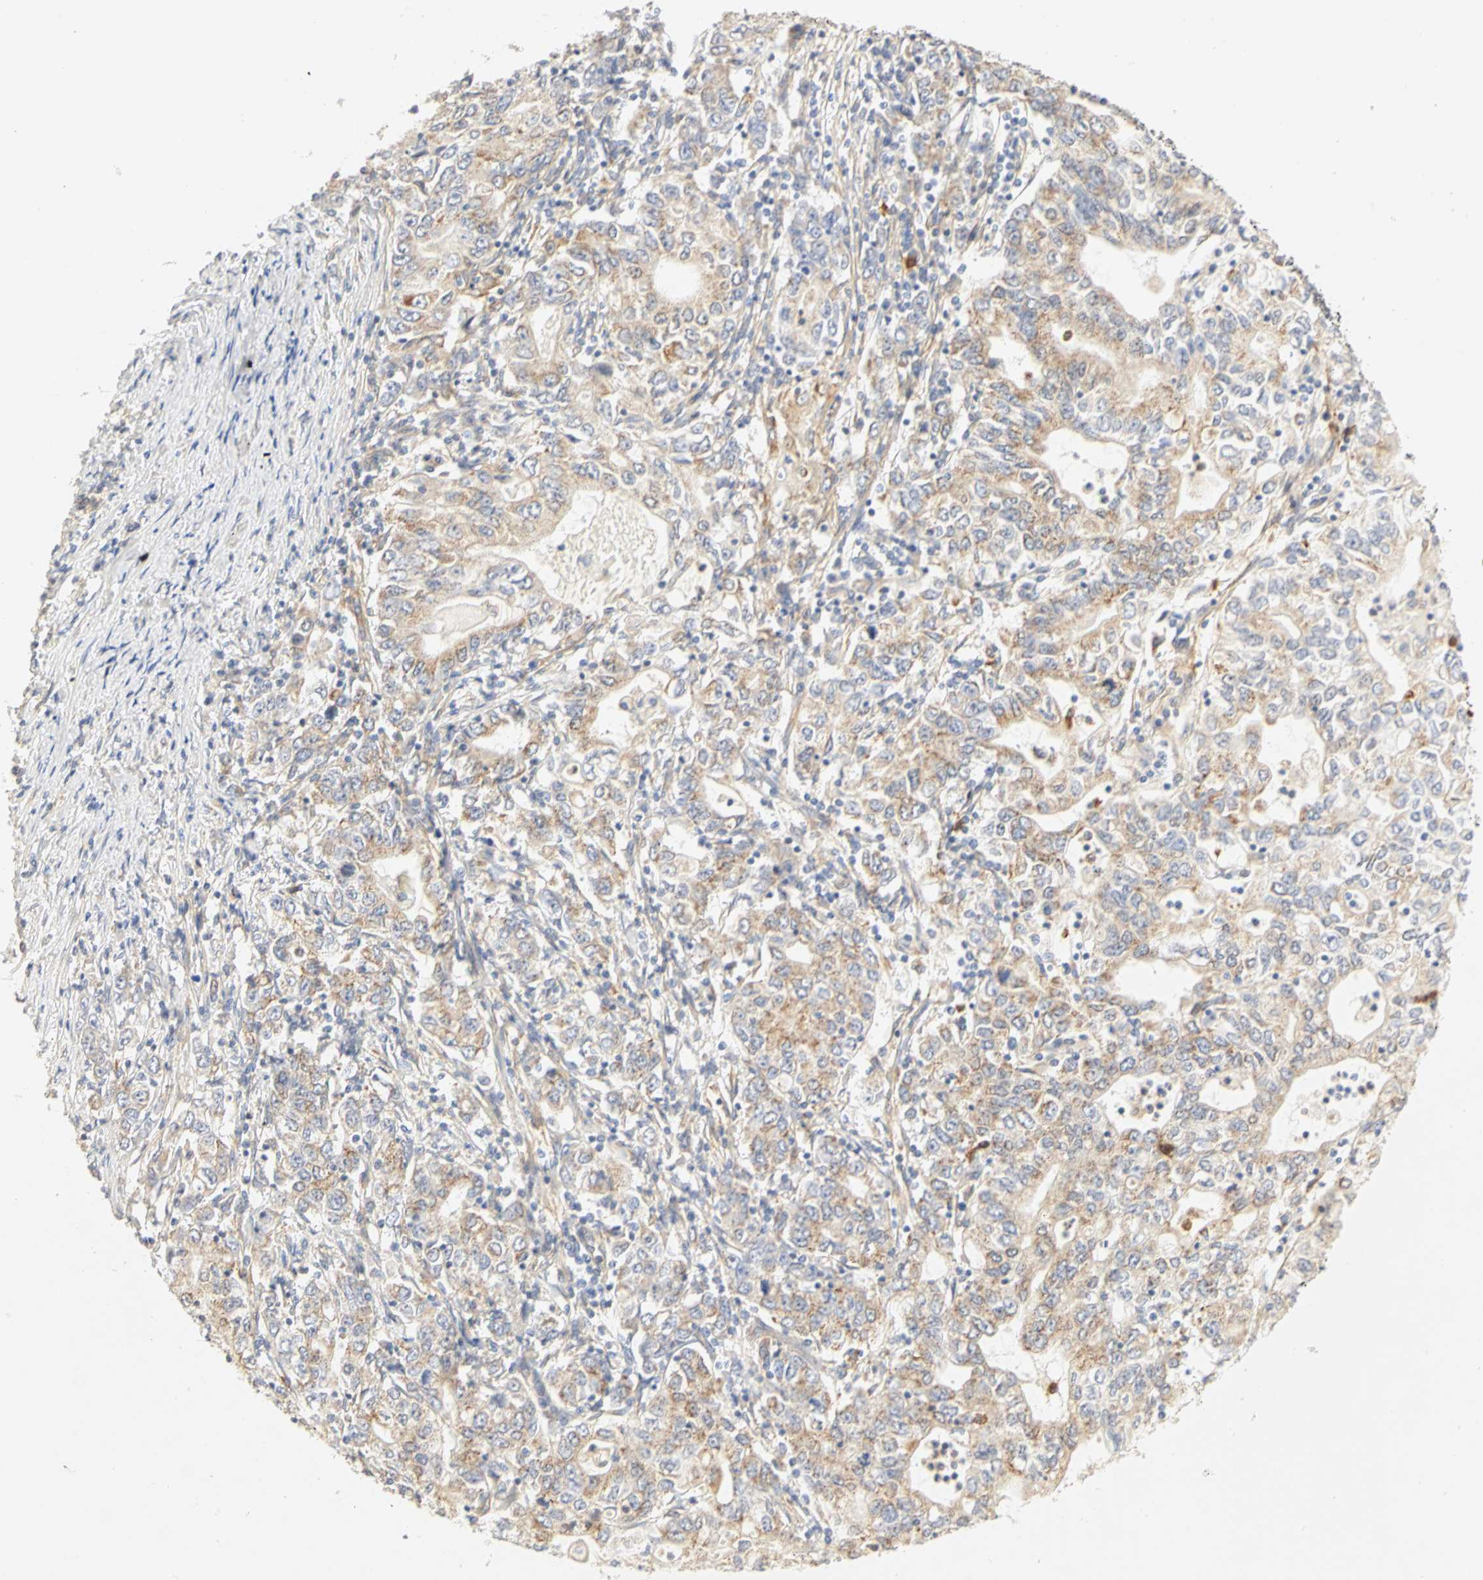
{"staining": {"intensity": "weak", "quantity": ">75%", "location": "cytoplasmic/membranous"}, "tissue": "stomach cancer", "cell_type": "Tumor cells", "image_type": "cancer", "snomed": [{"axis": "morphology", "description": "Adenocarcinoma, NOS"}, {"axis": "topography", "description": "Stomach, lower"}], "caption": "A photomicrograph showing weak cytoplasmic/membranous positivity in about >75% of tumor cells in stomach cancer, as visualized by brown immunohistochemical staining.", "gene": "GNRH2", "patient": {"sex": "female", "age": 72}}